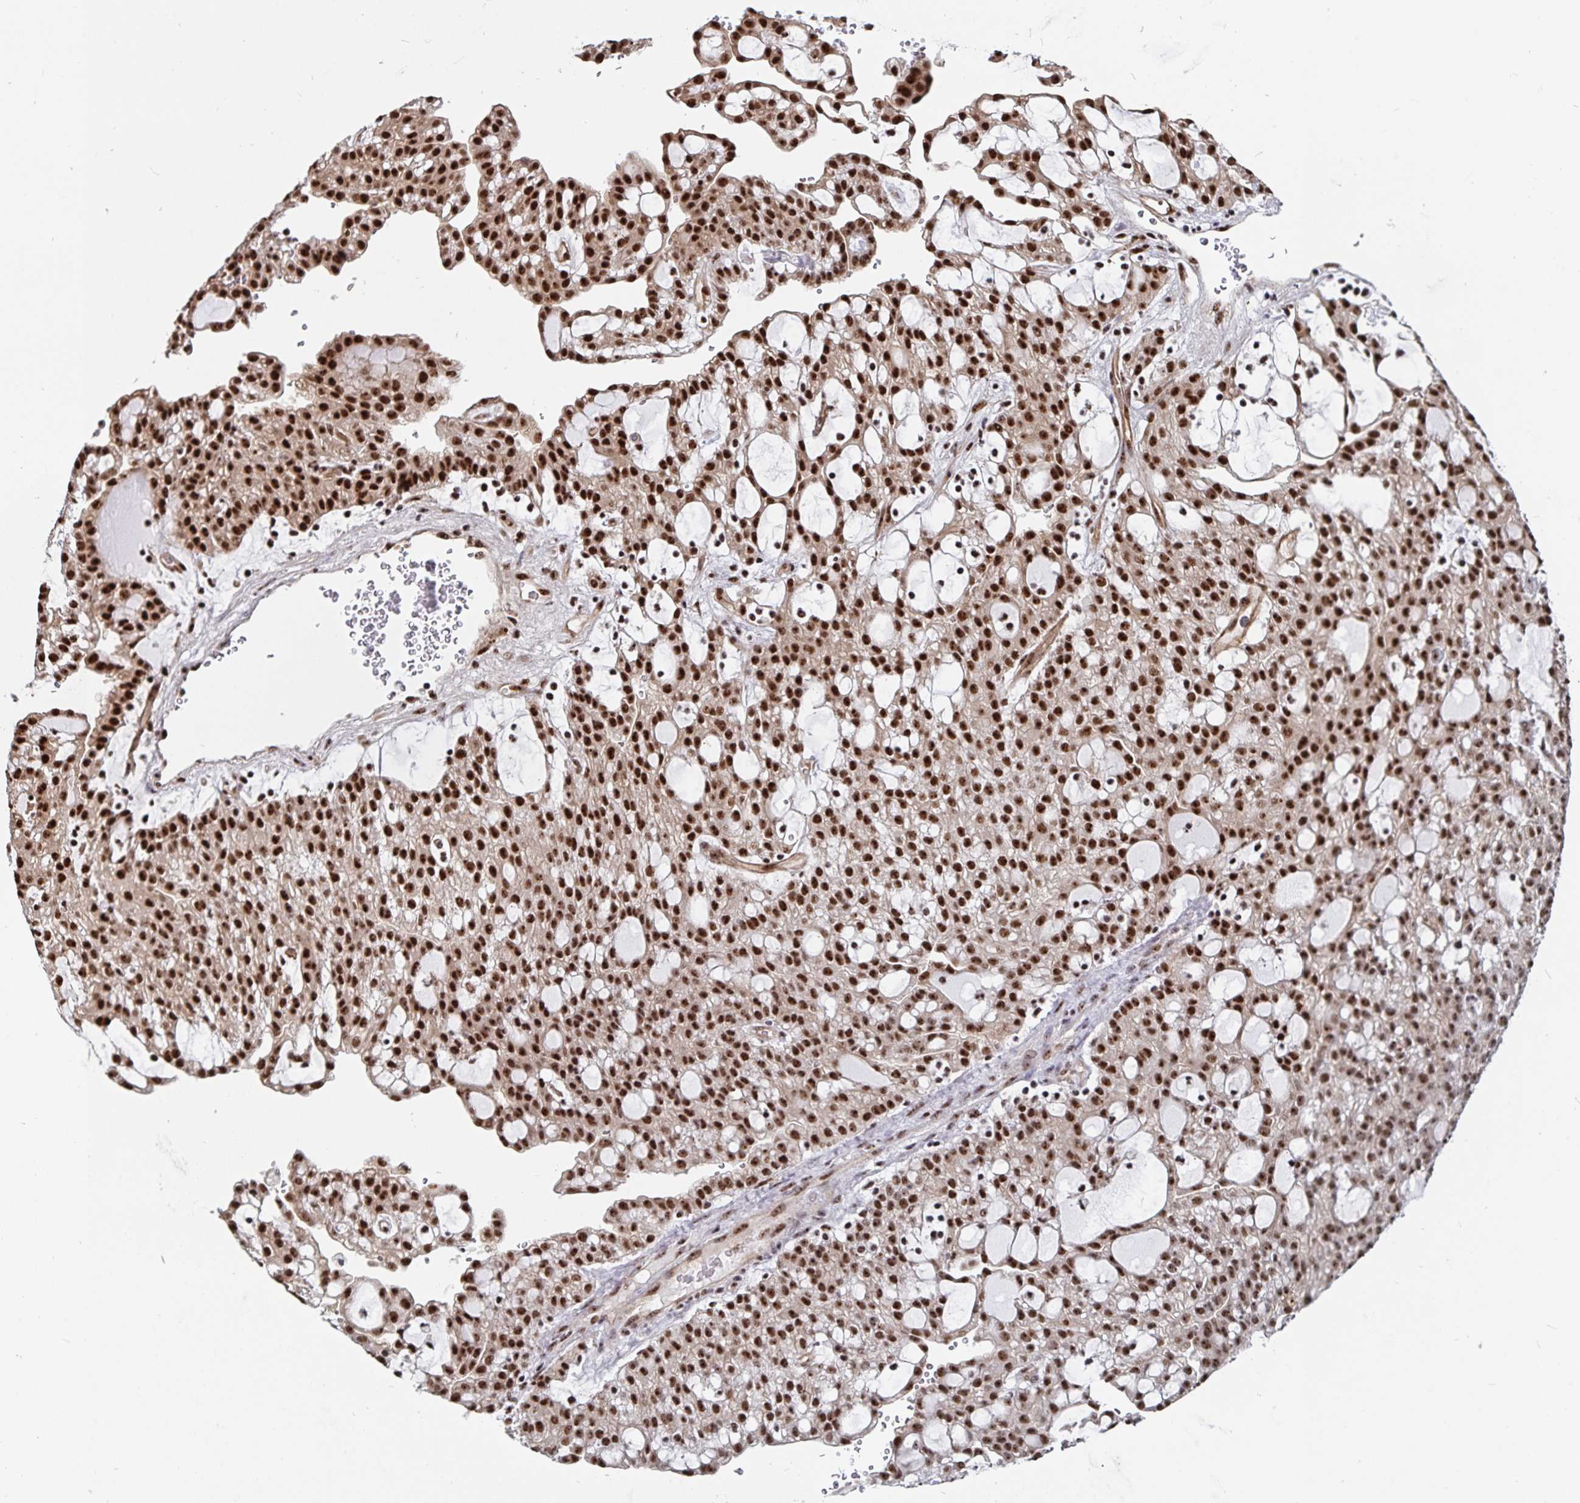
{"staining": {"intensity": "strong", "quantity": ">75%", "location": "nuclear"}, "tissue": "renal cancer", "cell_type": "Tumor cells", "image_type": "cancer", "snomed": [{"axis": "morphology", "description": "Adenocarcinoma, NOS"}, {"axis": "topography", "description": "Kidney"}], "caption": "This photomicrograph shows IHC staining of human adenocarcinoma (renal), with high strong nuclear positivity in approximately >75% of tumor cells.", "gene": "LAS1L", "patient": {"sex": "male", "age": 63}}